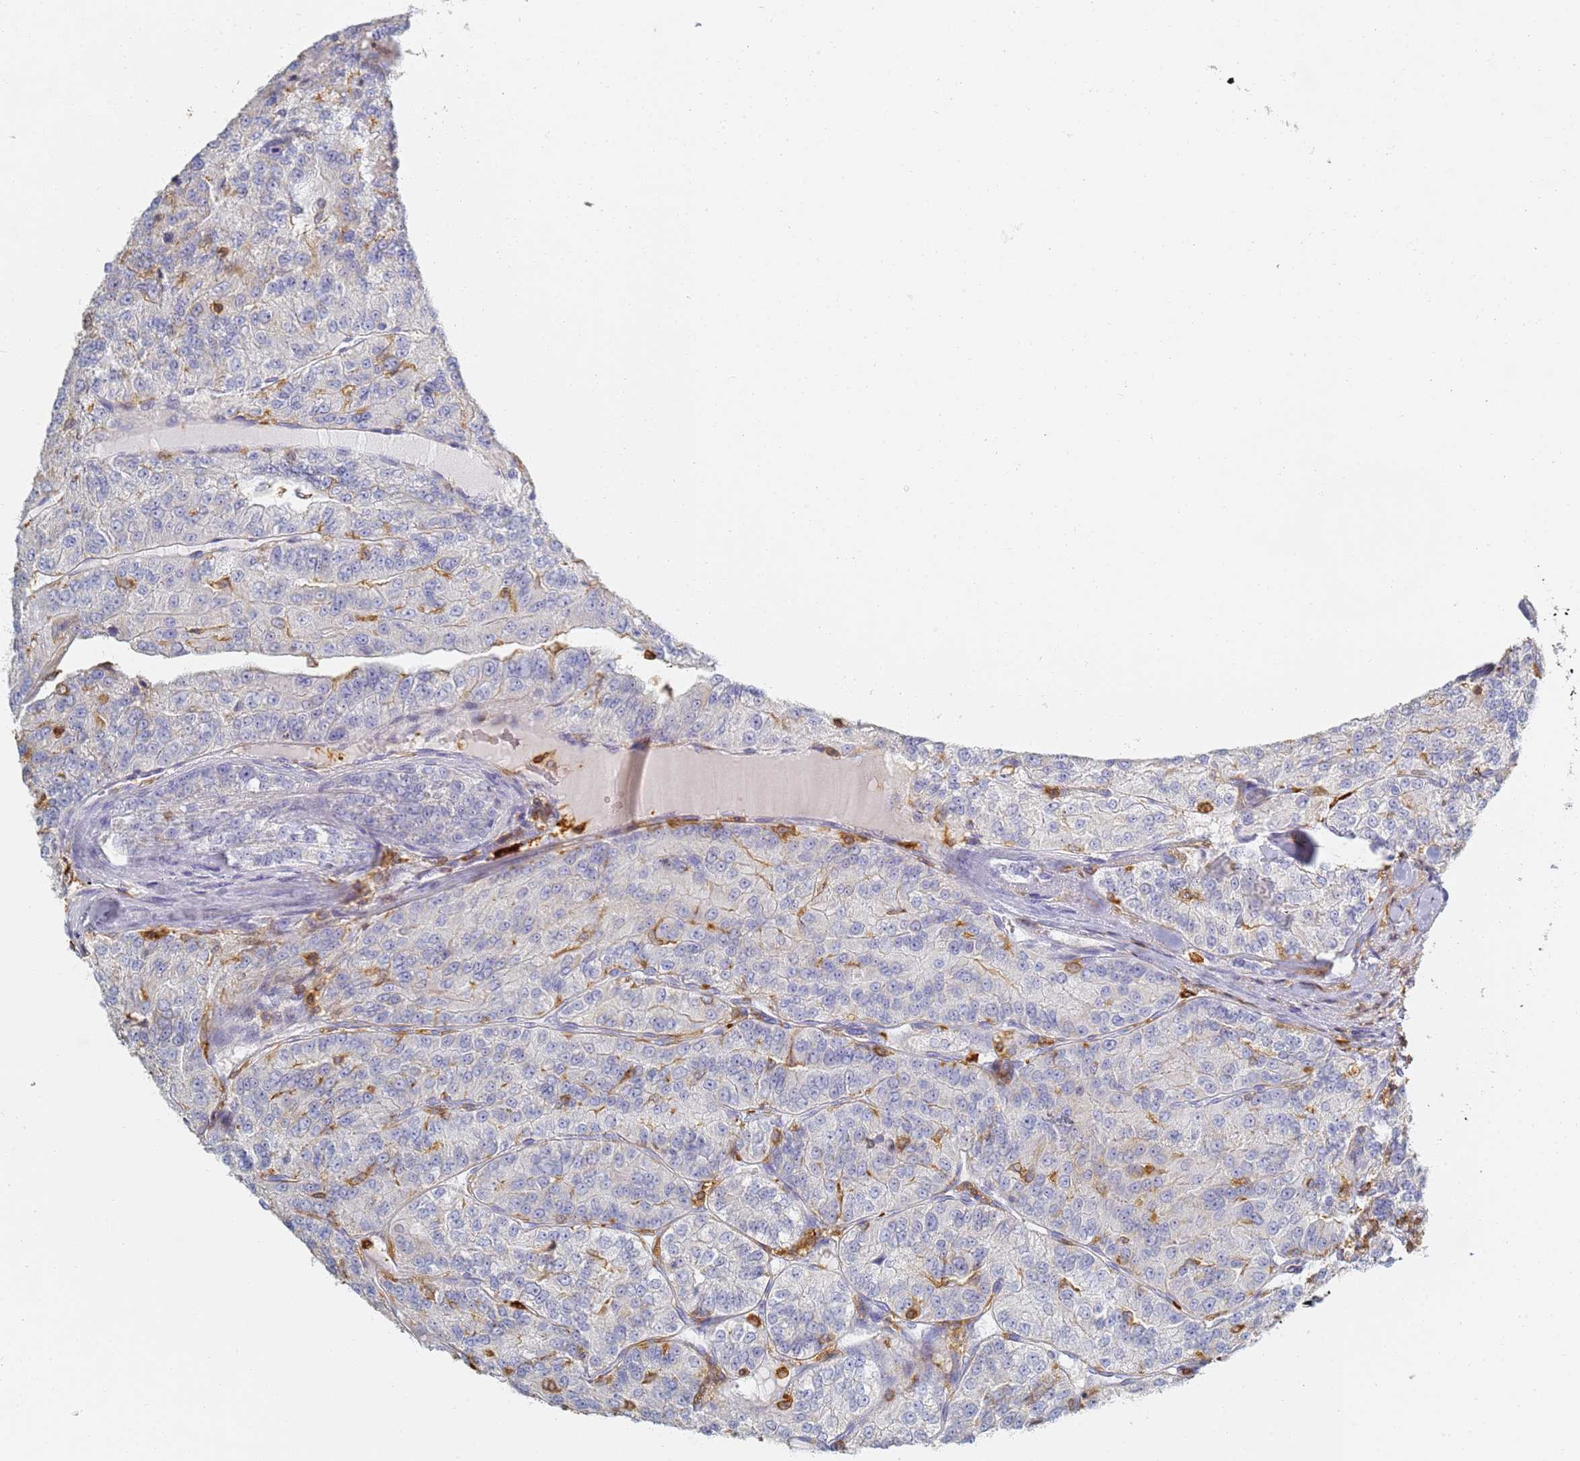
{"staining": {"intensity": "negative", "quantity": "none", "location": "none"}, "tissue": "renal cancer", "cell_type": "Tumor cells", "image_type": "cancer", "snomed": [{"axis": "morphology", "description": "Adenocarcinoma, NOS"}, {"axis": "topography", "description": "Kidney"}], "caption": "Tumor cells are negative for protein expression in human renal adenocarcinoma. Brightfield microscopy of immunohistochemistry (IHC) stained with DAB (brown) and hematoxylin (blue), captured at high magnification.", "gene": "BIN2", "patient": {"sex": "female", "age": 63}}